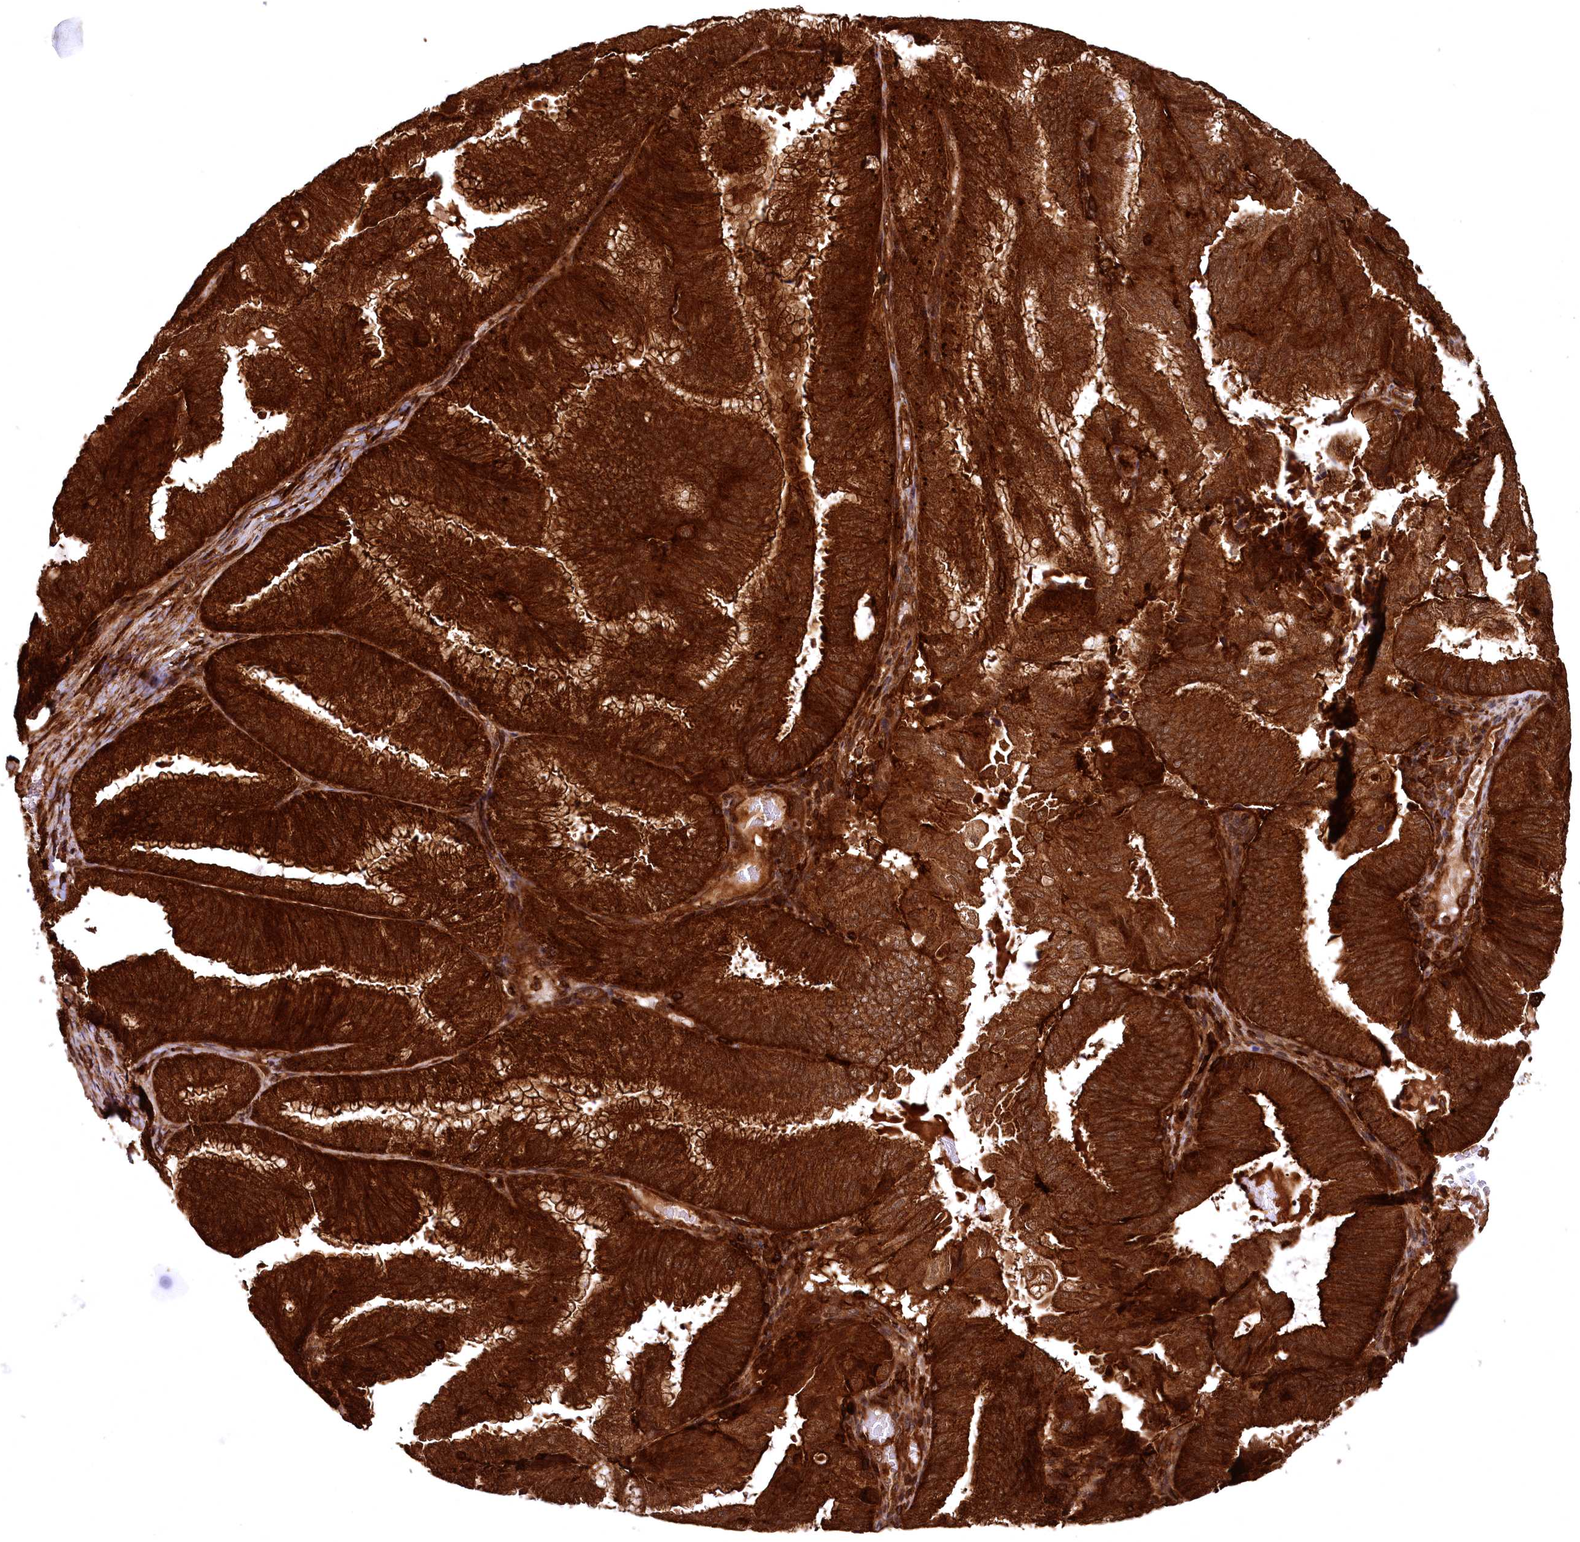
{"staining": {"intensity": "strong", "quantity": ">75%", "location": "cytoplasmic/membranous"}, "tissue": "endometrial cancer", "cell_type": "Tumor cells", "image_type": "cancer", "snomed": [{"axis": "morphology", "description": "Adenocarcinoma, NOS"}, {"axis": "topography", "description": "Endometrium"}], "caption": "Immunohistochemistry (IHC) photomicrograph of endometrial cancer stained for a protein (brown), which exhibits high levels of strong cytoplasmic/membranous expression in approximately >75% of tumor cells.", "gene": "STUB1", "patient": {"sex": "female", "age": 49}}